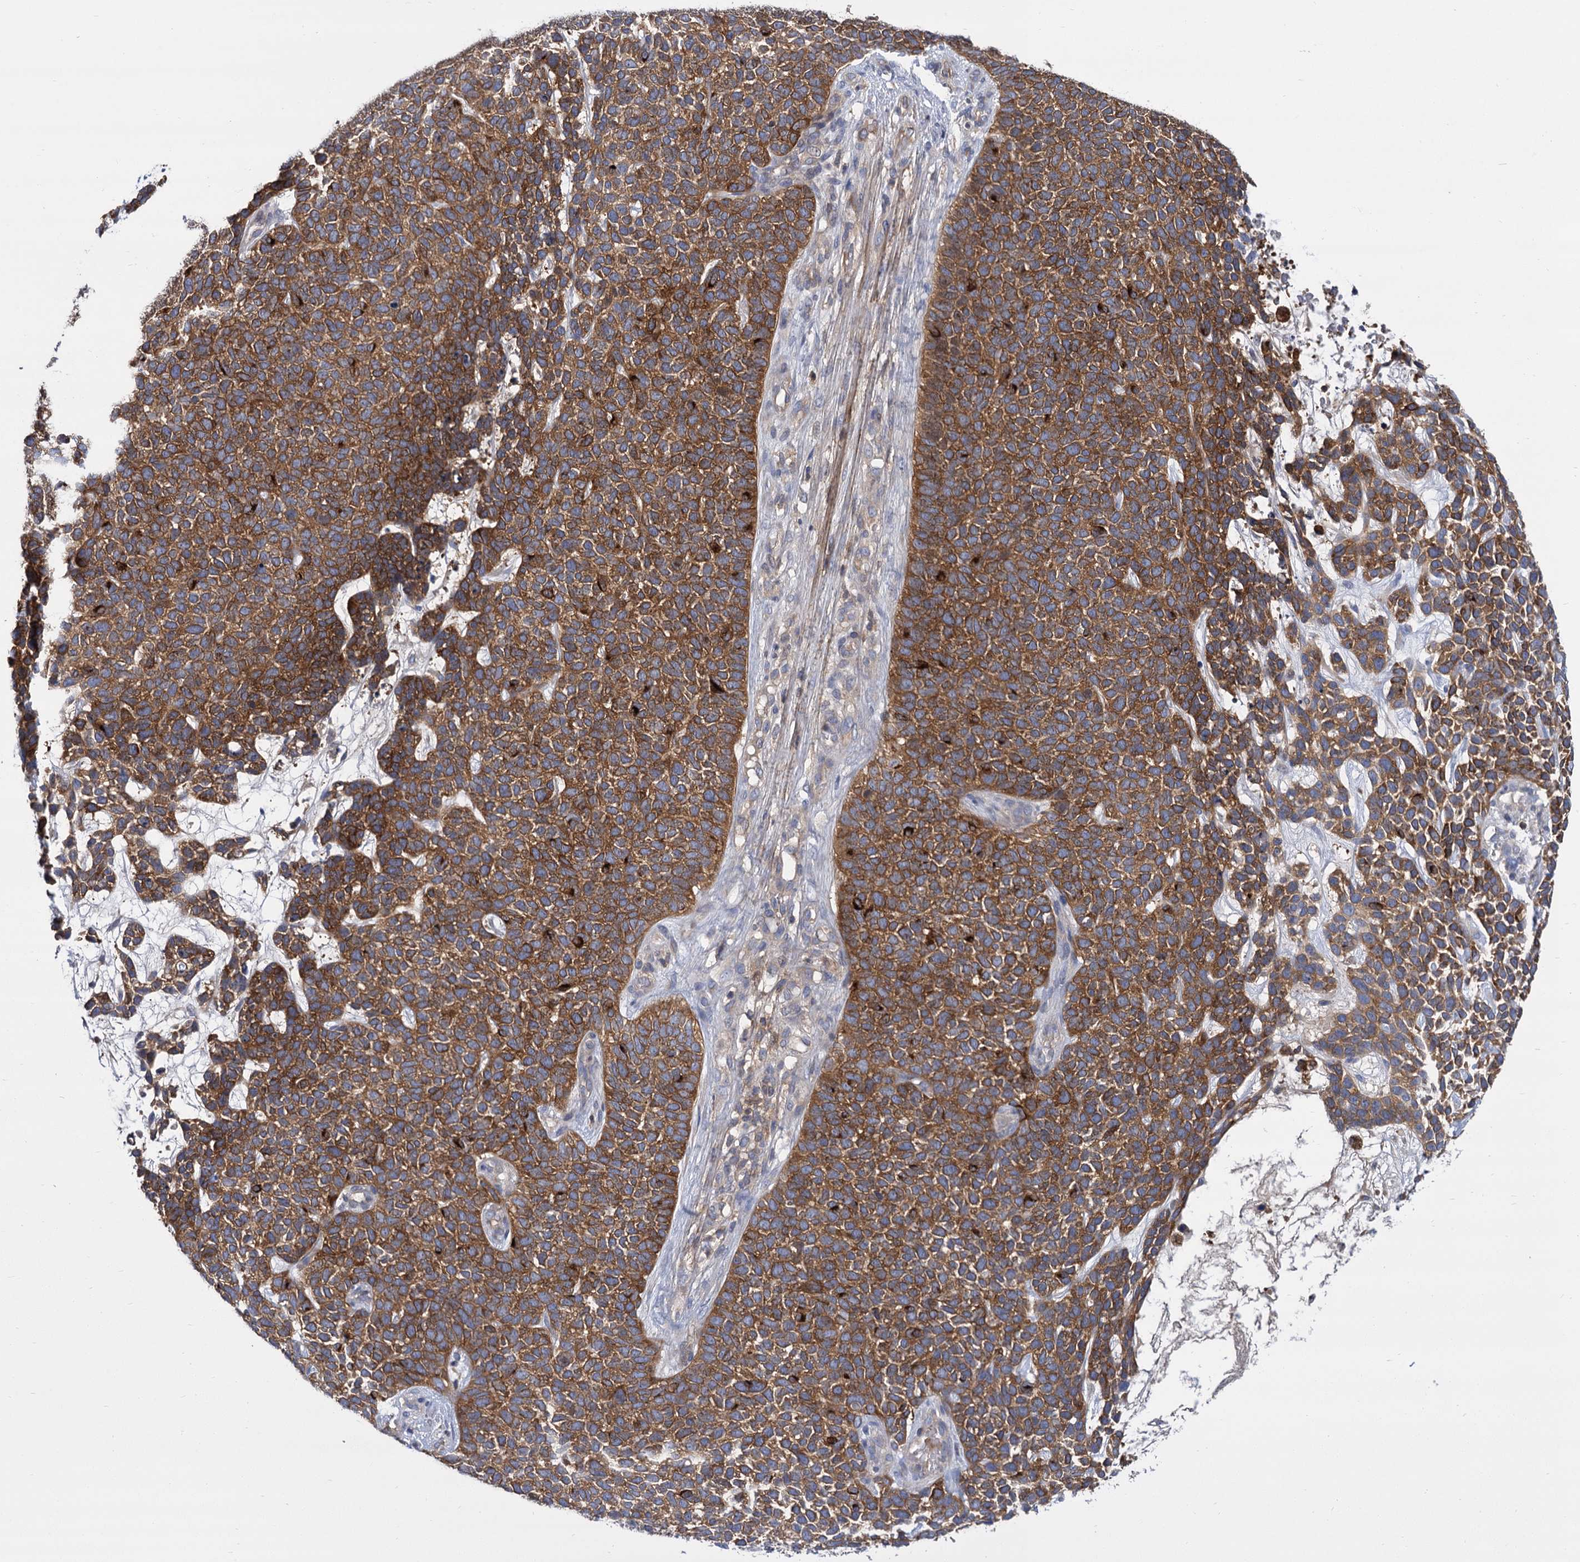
{"staining": {"intensity": "moderate", "quantity": ">75%", "location": "cytoplasmic/membranous"}, "tissue": "skin cancer", "cell_type": "Tumor cells", "image_type": "cancer", "snomed": [{"axis": "morphology", "description": "Basal cell carcinoma"}, {"axis": "topography", "description": "Skin"}], "caption": "Immunohistochemistry (IHC) (DAB (3,3'-diaminobenzidine)) staining of human skin basal cell carcinoma reveals moderate cytoplasmic/membranous protein positivity in about >75% of tumor cells. The protein is stained brown, and the nuclei are stained in blue (DAB IHC with brightfield microscopy, high magnification).", "gene": "GCLC", "patient": {"sex": "female", "age": 84}}